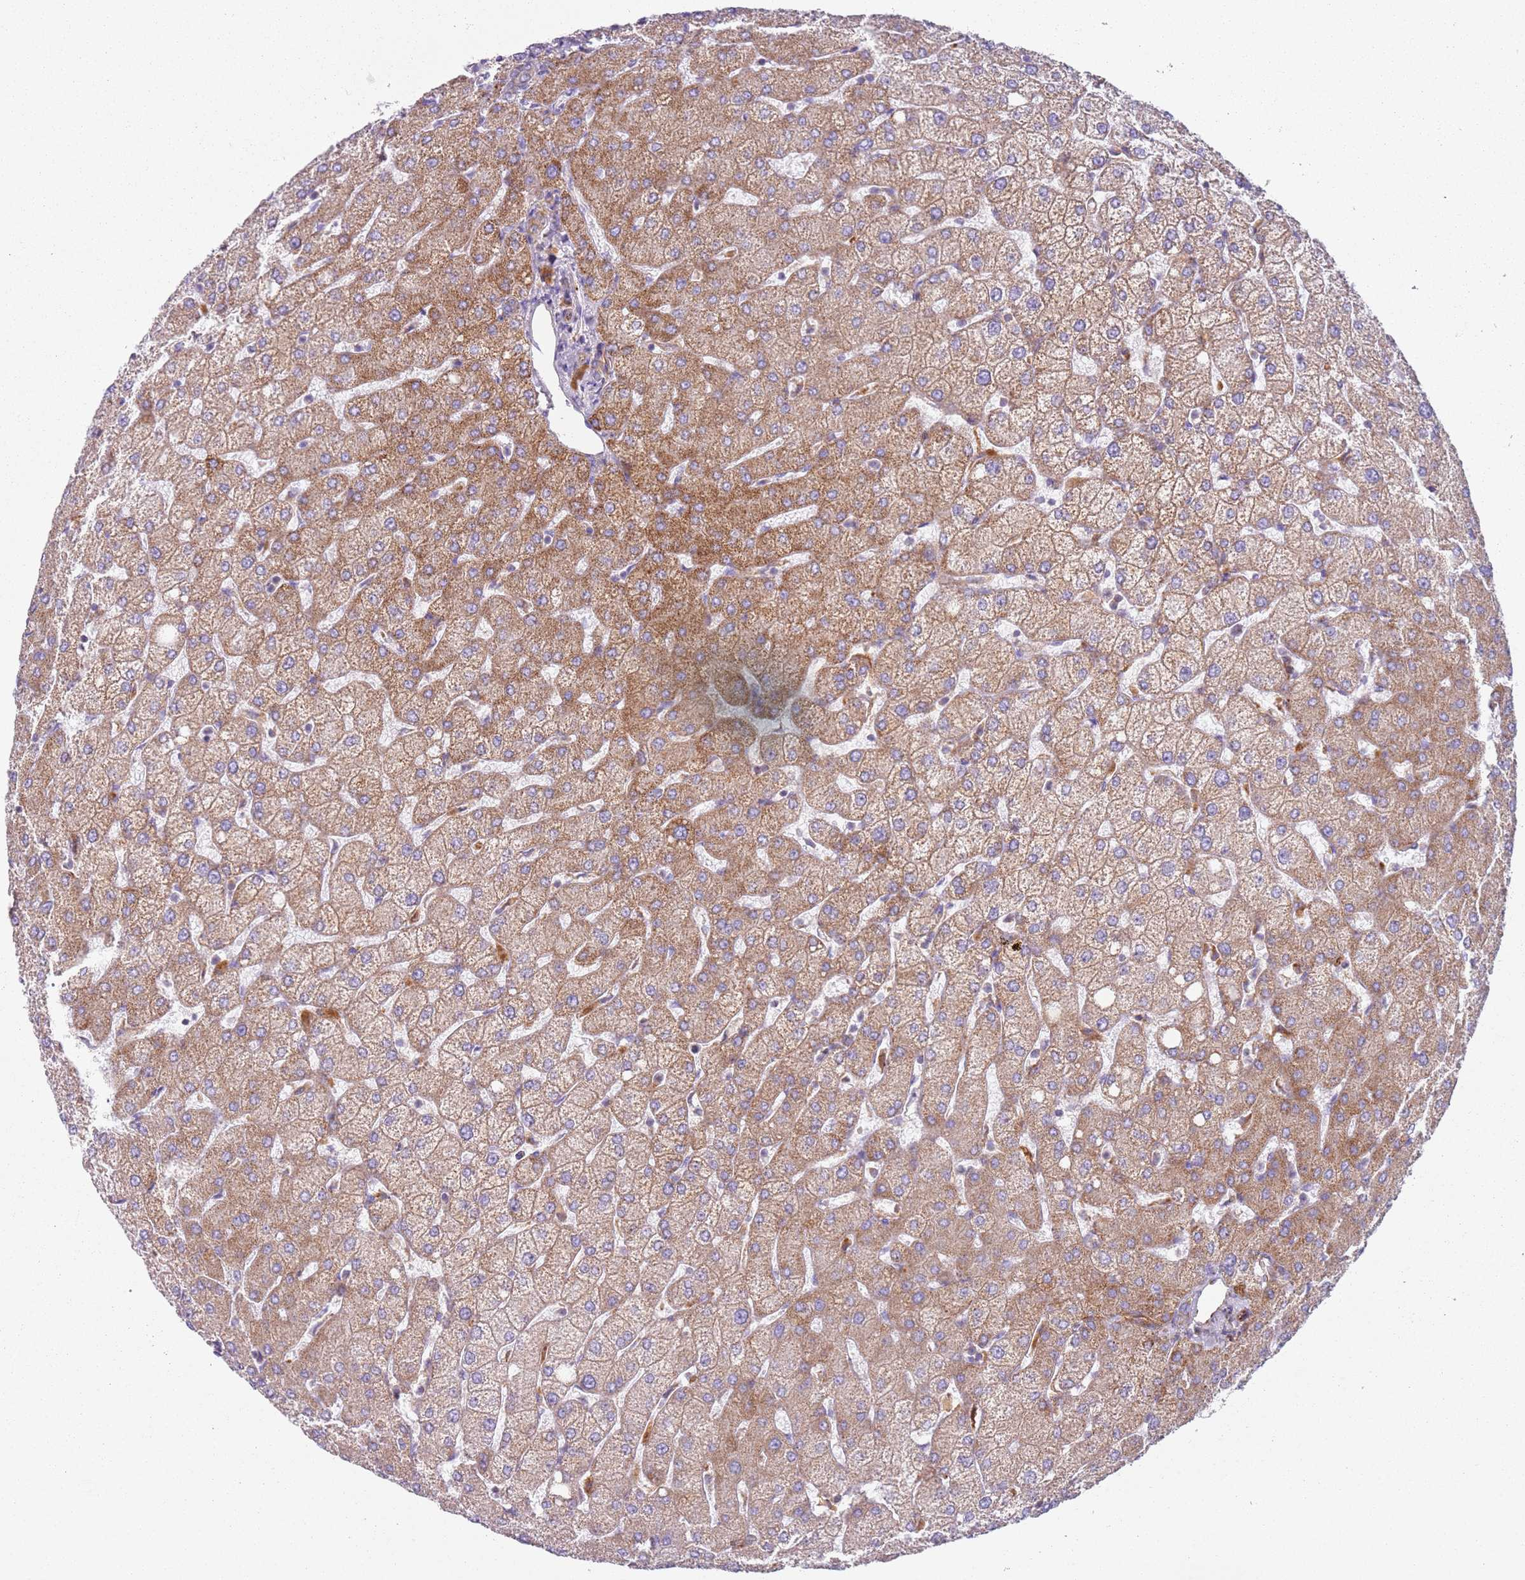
{"staining": {"intensity": "negative", "quantity": "none", "location": "none"}, "tissue": "liver", "cell_type": "Cholangiocytes", "image_type": "normal", "snomed": [{"axis": "morphology", "description": "Normal tissue, NOS"}, {"axis": "topography", "description": "Liver"}], "caption": "Immunohistochemistry (IHC) photomicrograph of normal human liver stained for a protein (brown), which displays no positivity in cholangiocytes.", "gene": "SNAPIN", "patient": {"sex": "female", "age": 54}}